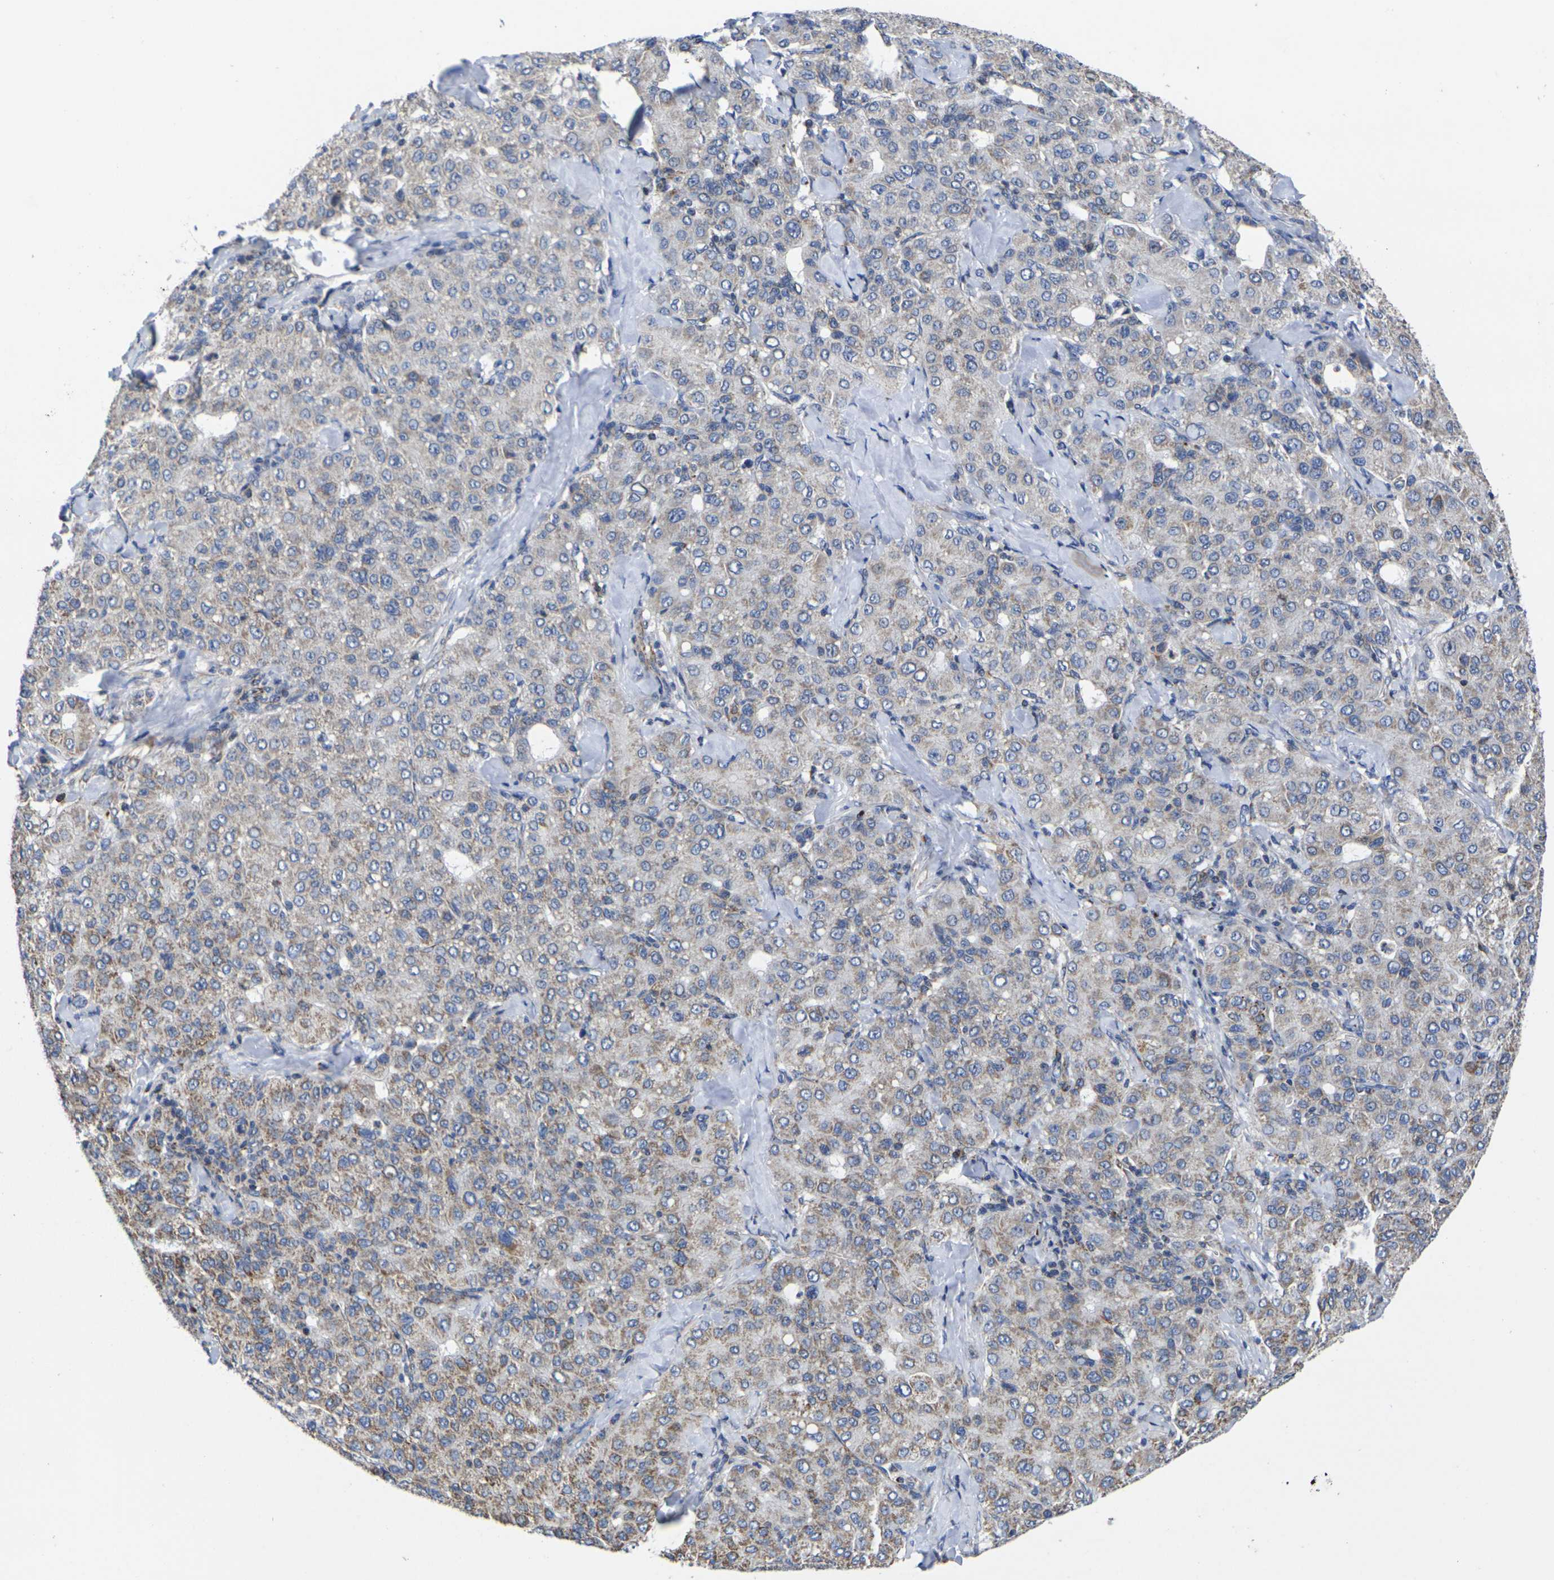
{"staining": {"intensity": "moderate", "quantity": "25%-75%", "location": "cytoplasmic/membranous"}, "tissue": "liver cancer", "cell_type": "Tumor cells", "image_type": "cancer", "snomed": [{"axis": "morphology", "description": "Carcinoma, Hepatocellular, NOS"}, {"axis": "topography", "description": "Liver"}], "caption": "A brown stain shows moderate cytoplasmic/membranous positivity of a protein in human liver cancer (hepatocellular carcinoma) tumor cells.", "gene": "P2RY11", "patient": {"sex": "male", "age": 65}}